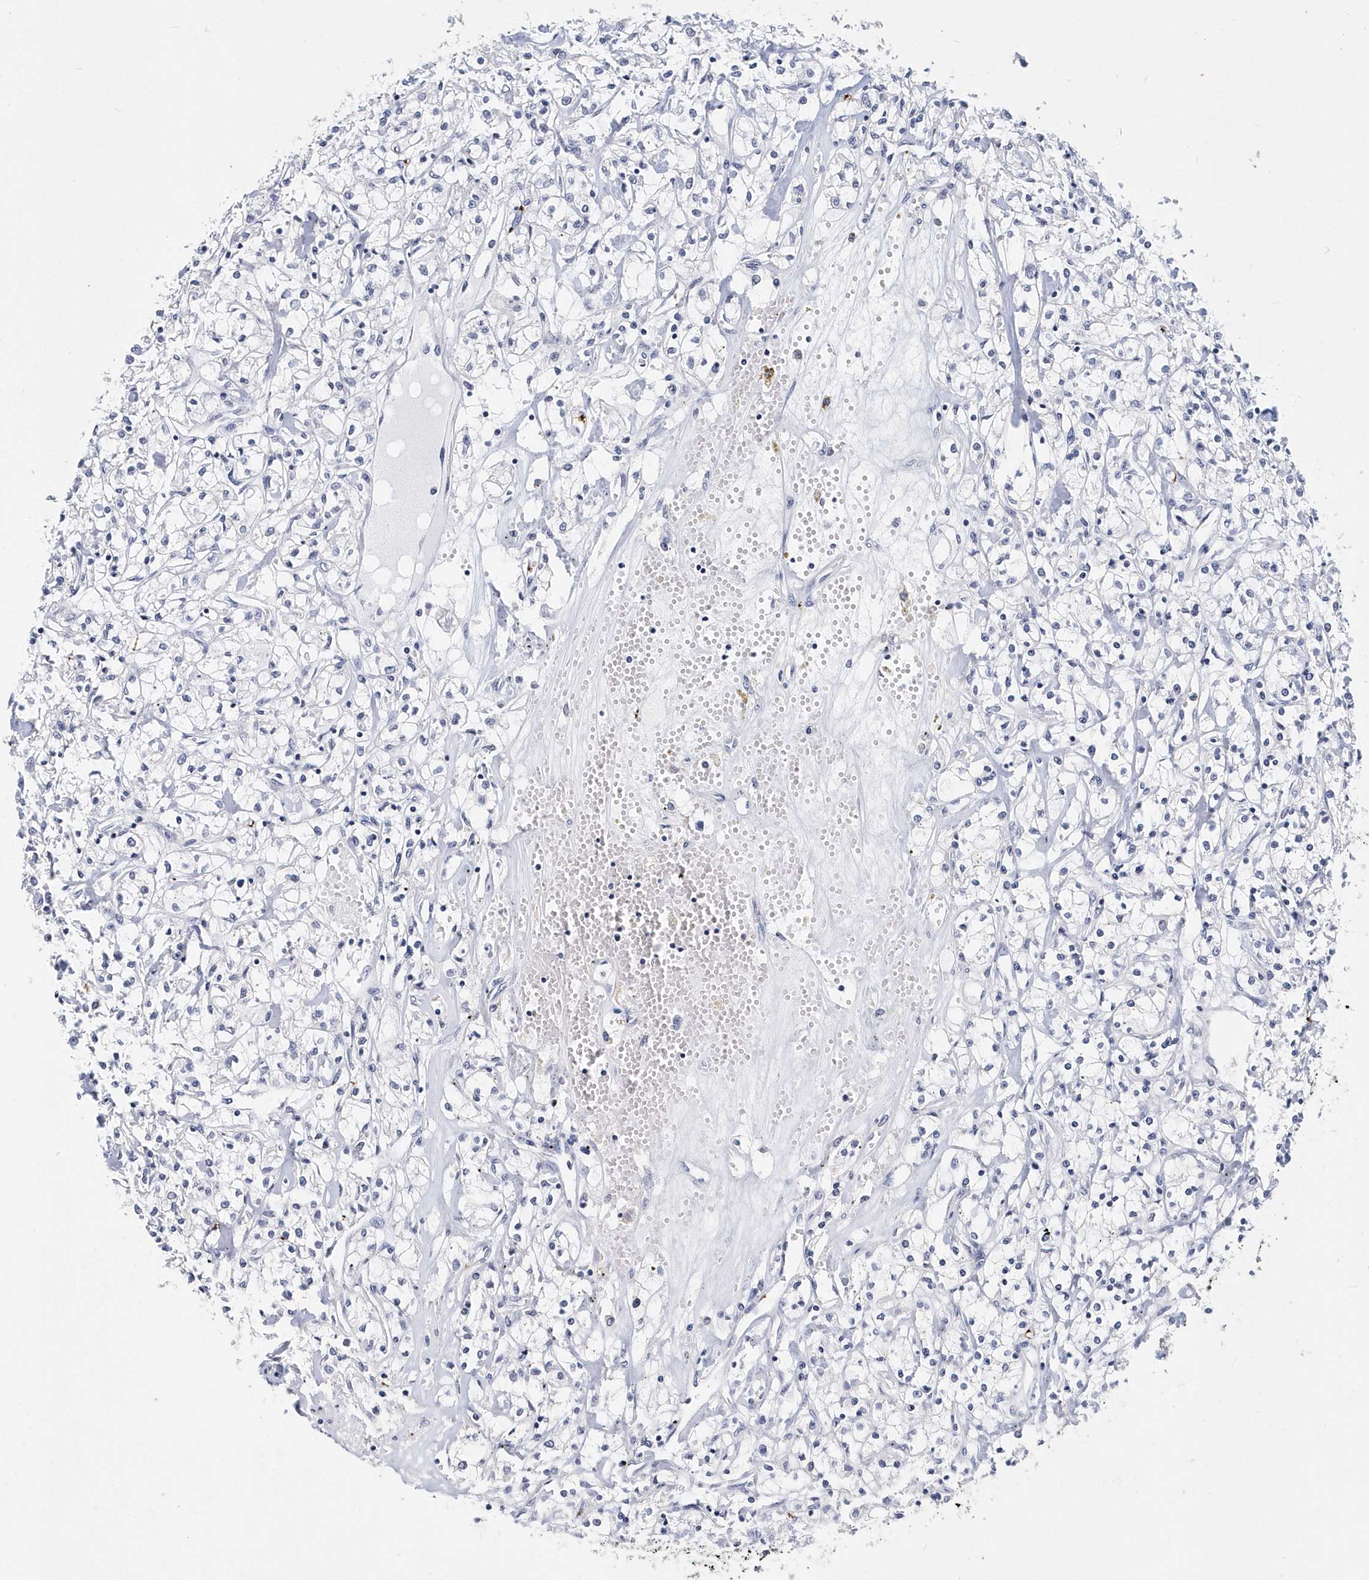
{"staining": {"intensity": "negative", "quantity": "none", "location": "none"}, "tissue": "renal cancer", "cell_type": "Tumor cells", "image_type": "cancer", "snomed": [{"axis": "morphology", "description": "Adenocarcinoma, NOS"}, {"axis": "topography", "description": "Kidney"}], "caption": "This is an immunohistochemistry micrograph of renal cancer (adenocarcinoma). There is no expression in tumor cells.", "gene": "ITGA2B", "patient": {"sex": "female", "age": 59}}